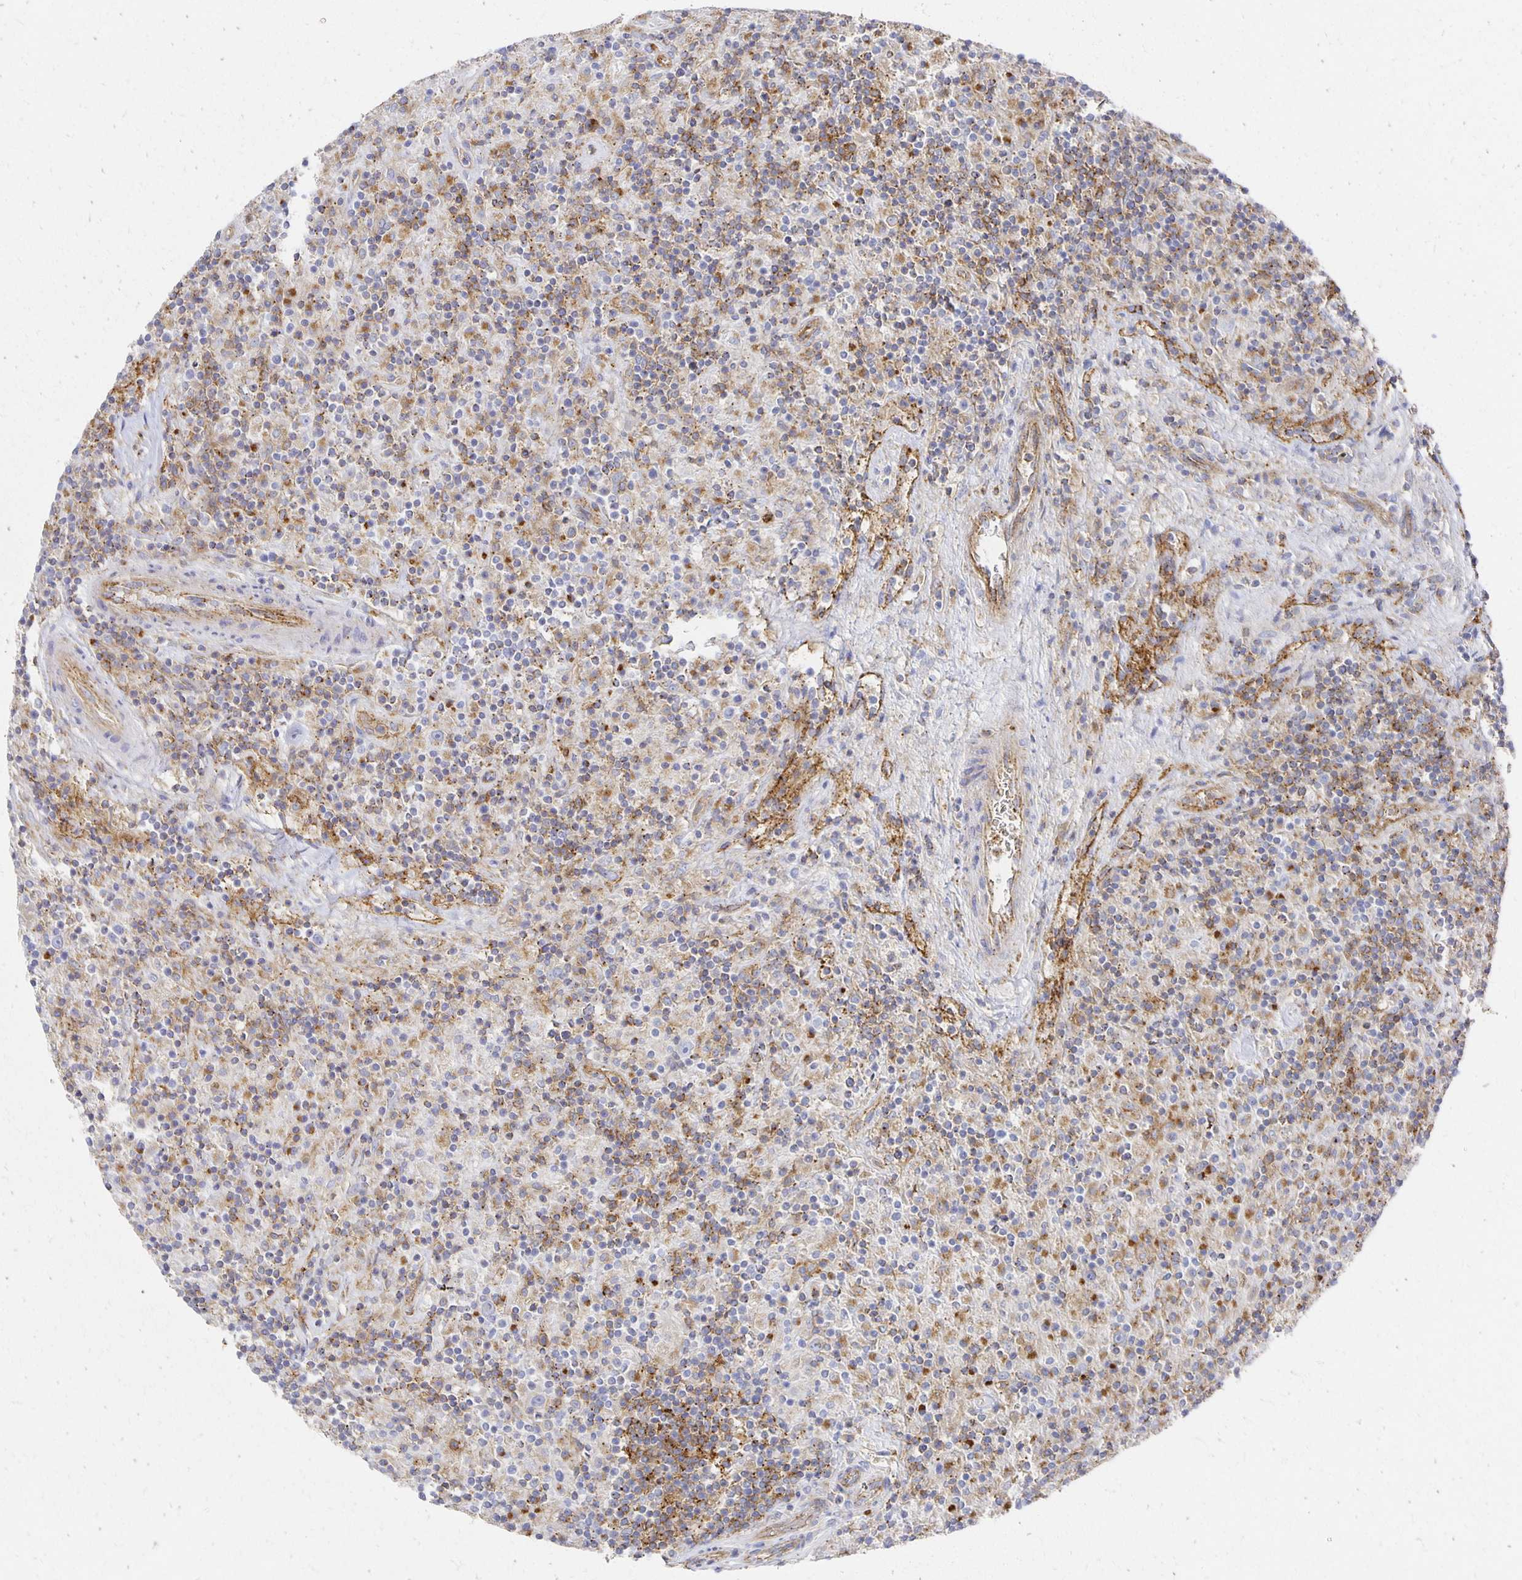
{"staining": {"intensity": "negative", "quantity": "none", "location": "none"}, "tissue": "lymphoma", "cell_type": "Tumor cells", "image_type": "cancer", "snomed": [{"axis": "morphology", "description": "Hodgkin's disease, NOS"}, {"axis": "topography", "description": "Lymph node"}], "caption": "Immunohistochemical staining of Hodgkin's disease shows no significant positivity in tumor cells. (DAB (3,3'-diaminobenzidine) immunohistochemistry, high magnification).", "gene": "TAAR1", "patient": {"sex": "male", "age": 70}}